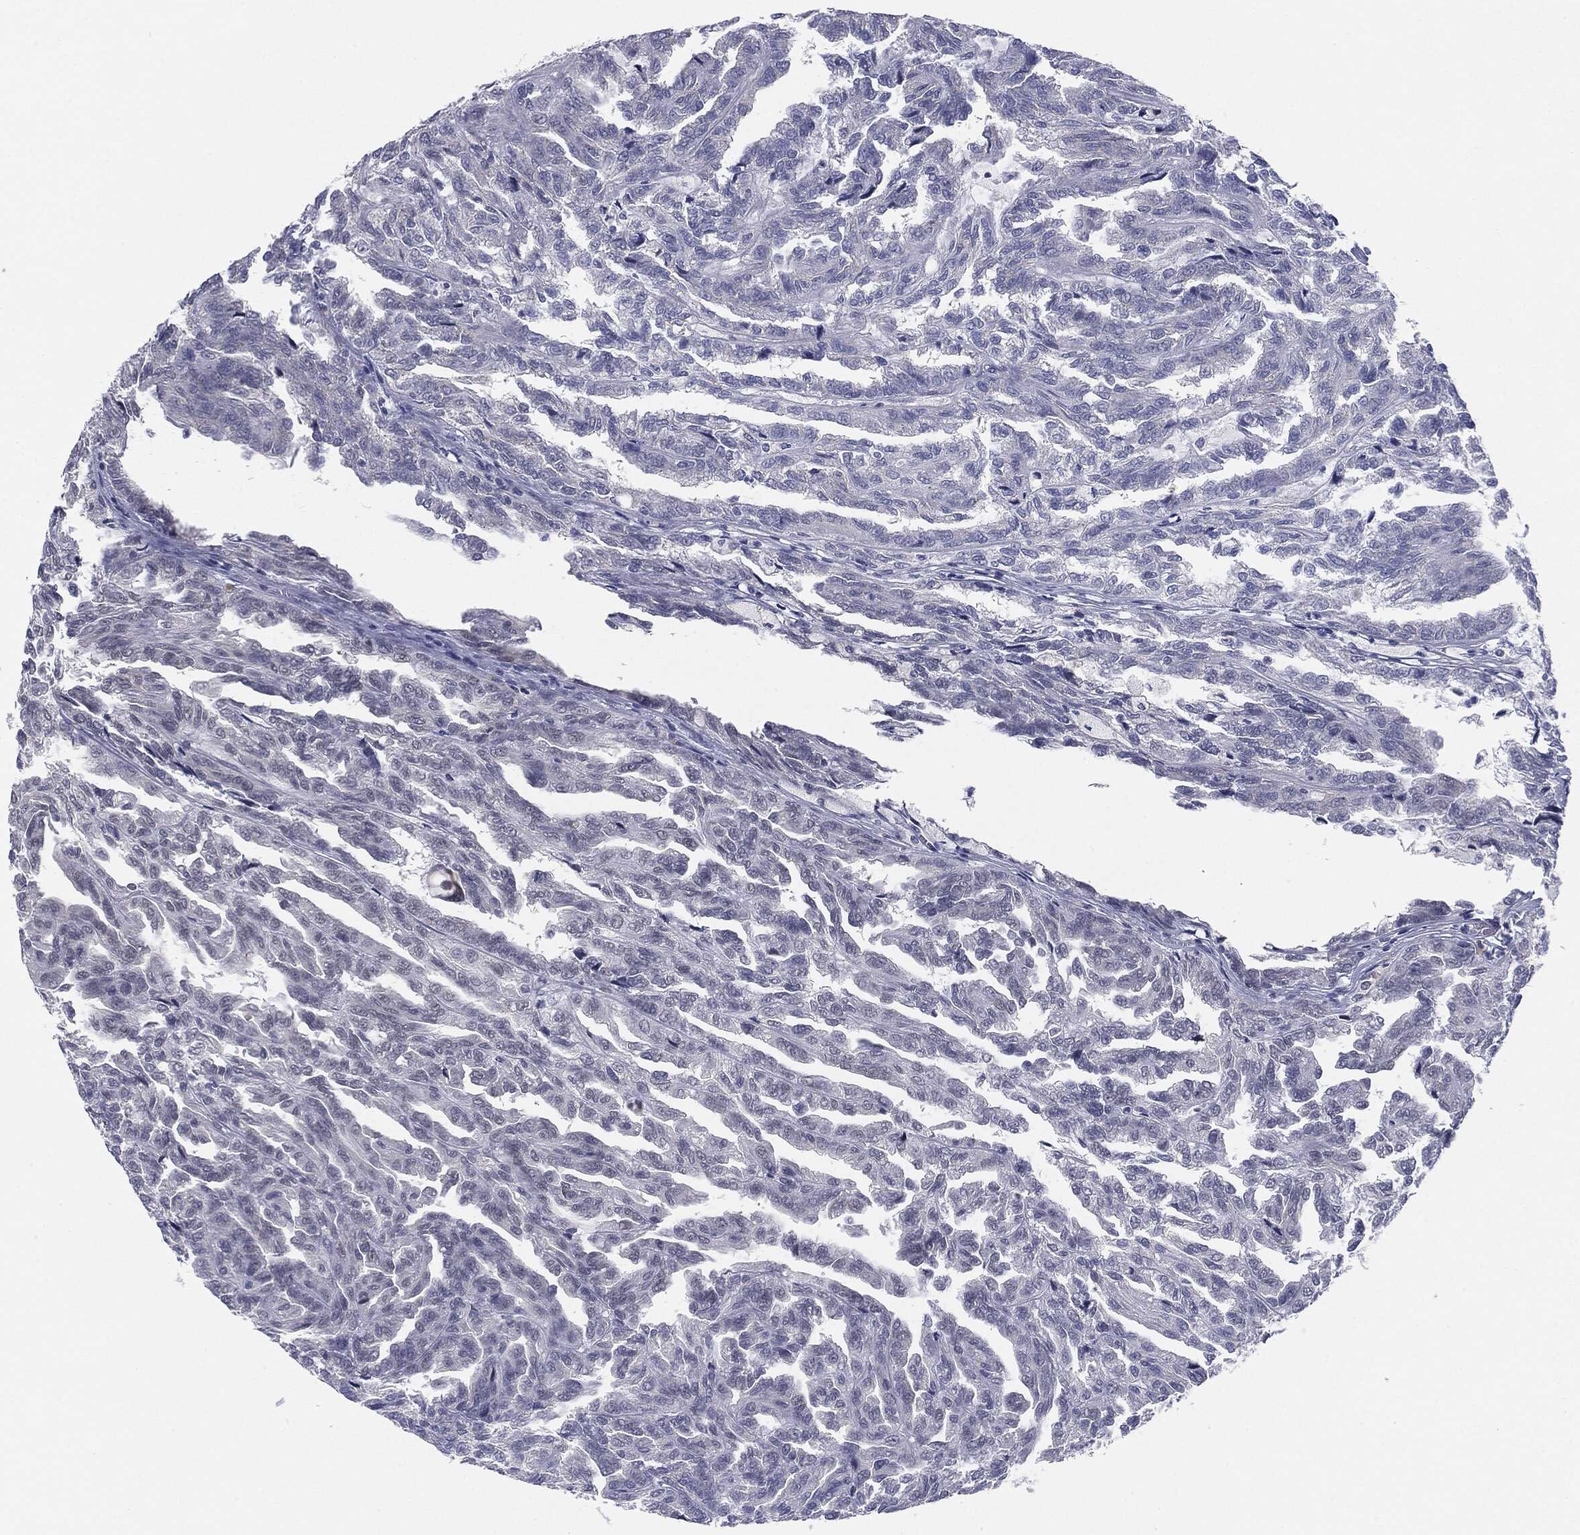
{"staining": {"intensity": "negative", "quantity": "none", "location": "none"}, "tissue": "renal cancer", "cell_type": "Tumor cells", "image_type": "cancer", "snomed": [{"axis": "morphology", "description": "Adenocarcinoma, NOS"}, {"axis": "topography", "description": "Kidney"}], "caption": "A micrograph of renal cancer (adenocarcinoma) stained for a protein demonstrates no brown staining in tumor cells. The staining was performed using DAB (3,3'-diaminobenzidine) to visualize the protein expression in brown, while the nuclei were stained in blue with hematoxylin (Magnification: 20x).", "gene": "SLC5A5", "patient": {"sex": "male", "age": 79}}